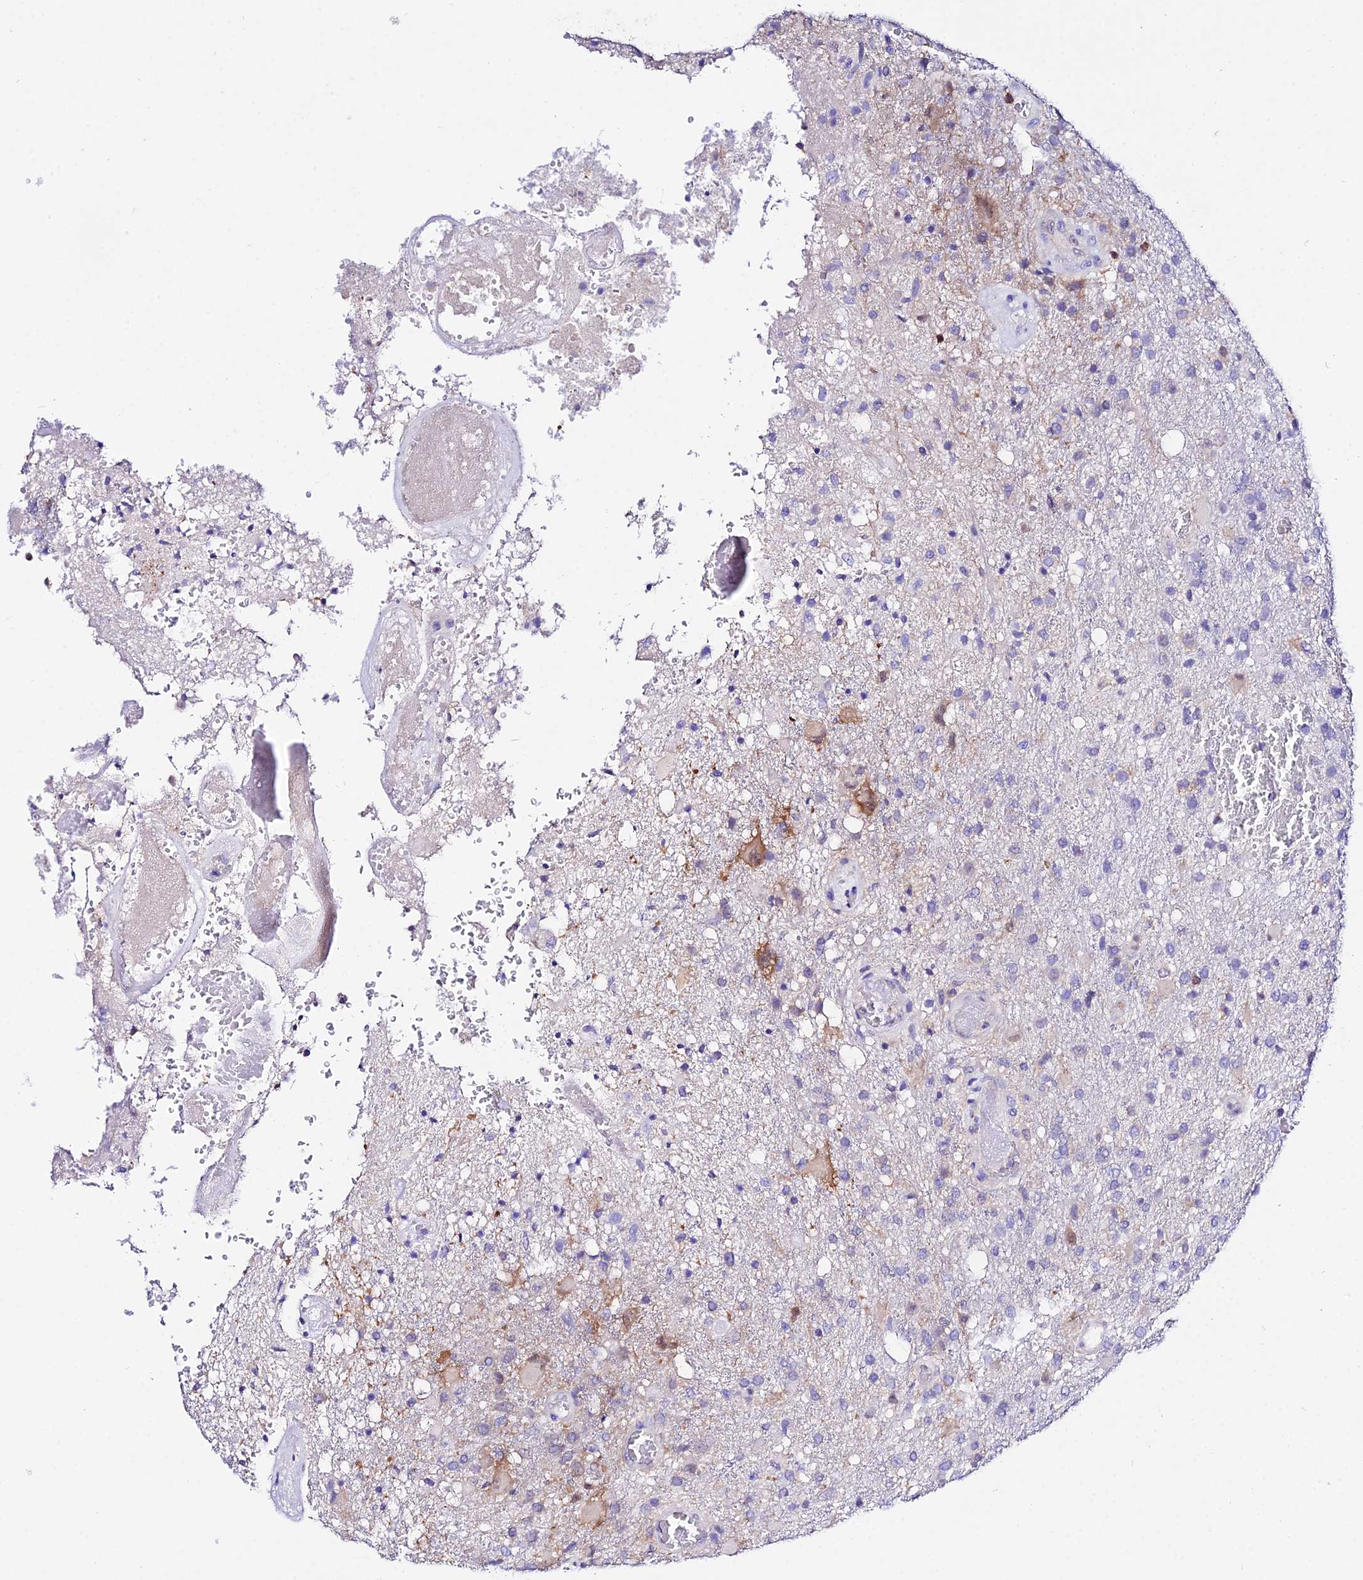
{"staining": {"intensity": "negative", "quantity": "none", "location": "none"}, "tissue": "glioma", "cell_type": "Tumor cells", "image_type": "cancer", "snomed": [{"axis": "morphology", "description": "Glioma, malignant, High grade"}, {"axis": "topography", "description": "Brain"}], "caption": "There is no significant positivity in tumor cells of high-grade glioma (malignant).", "gene": "S100A16", "patient": {"sex": "female", "age": 74}}